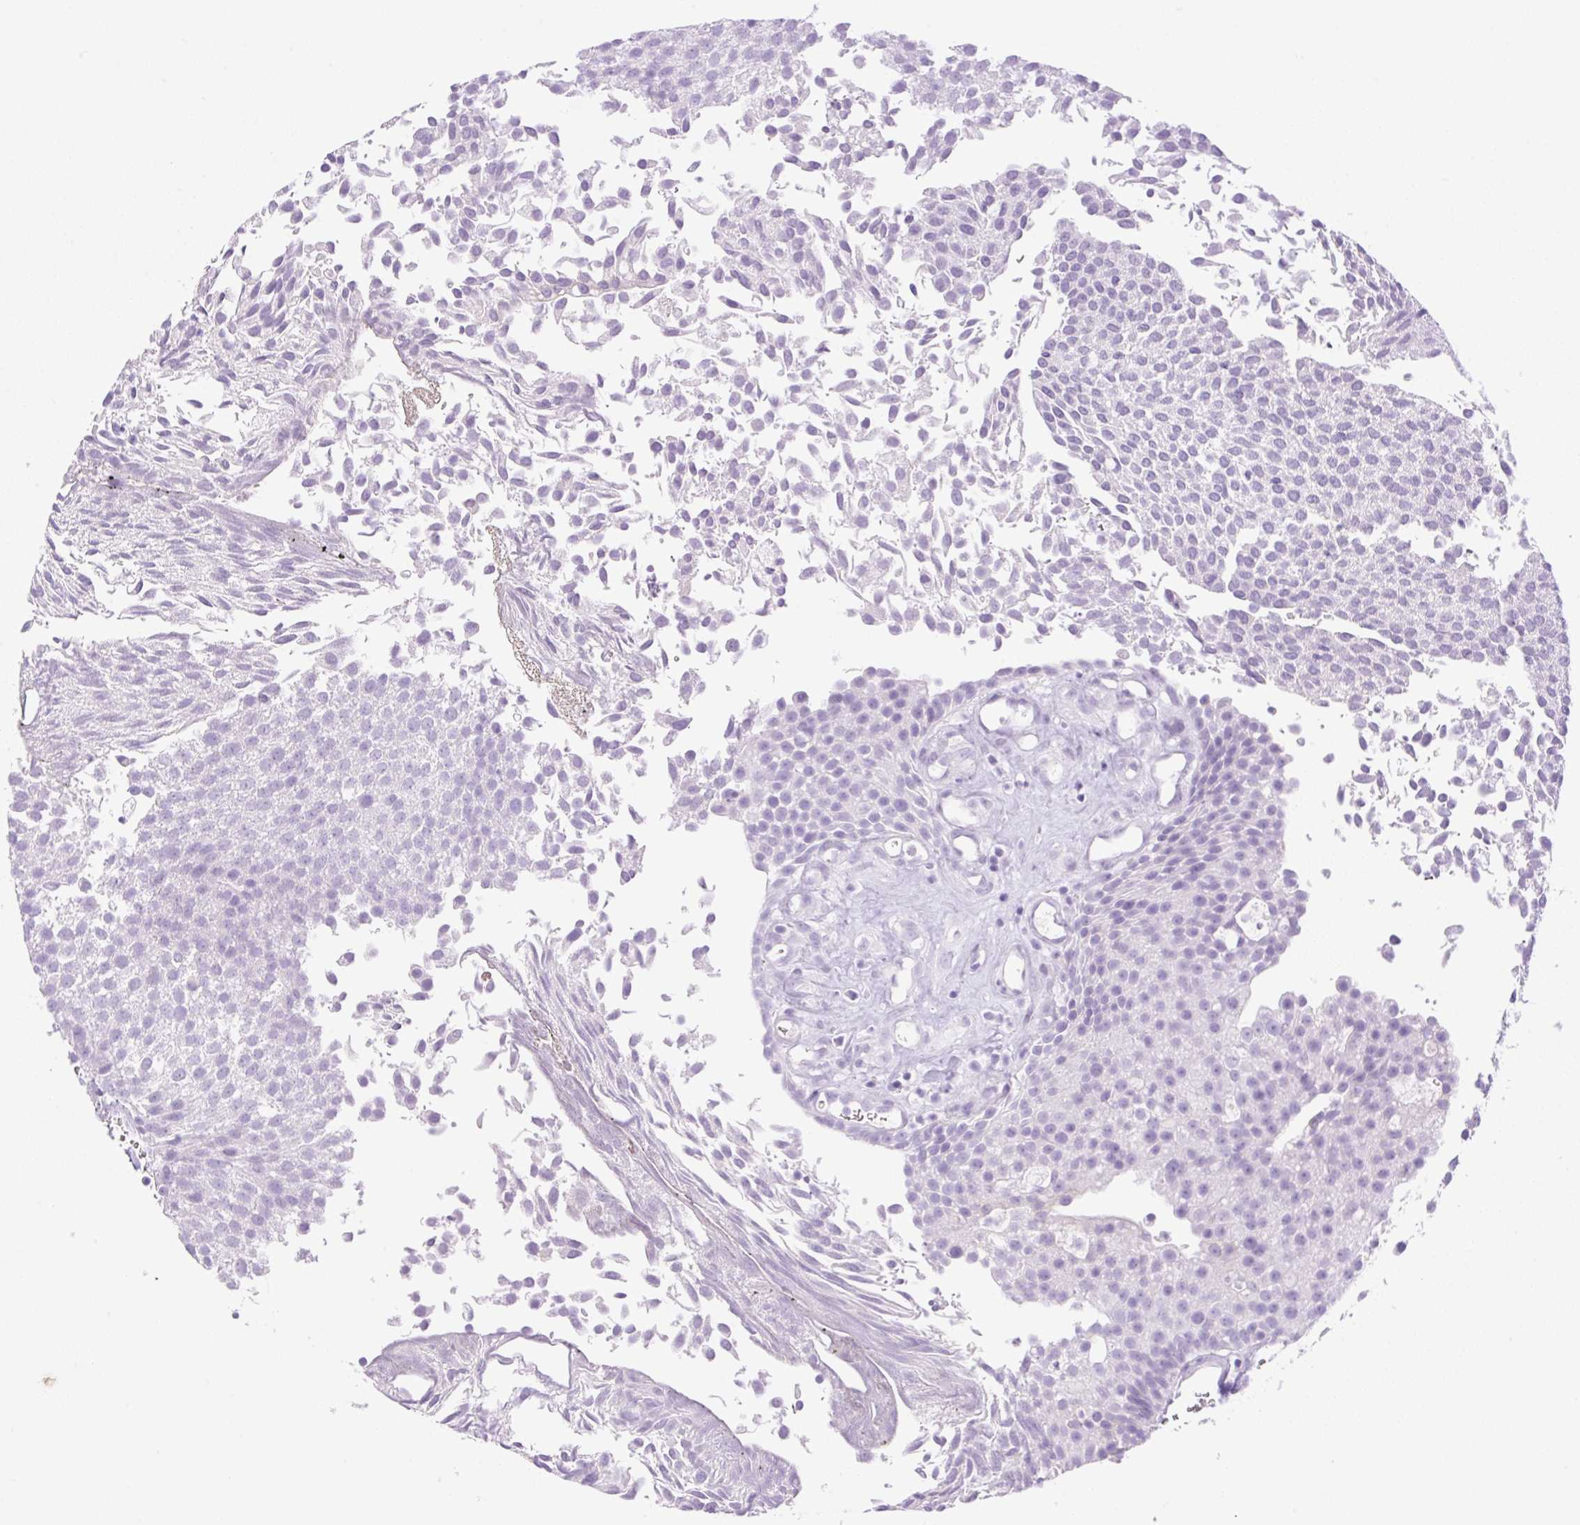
{"staining": {"intensity": "negative", "quantity": "none", "location": "none"}, "tissue": "urothelial cancer", "cell_type": "Tumor cells", "image_type": "cancer", "snomed": [{"axis": "morphology", "description": "Urothelial carcinoma, Low grade"}, {"axis": "topography", "description": "Urinary bladder"}], "caption": "There is no significant positivity in tumor cells of urothelial cancer.", "gene": "PALM3", "patient": {"sex": "female", "age": 79}}